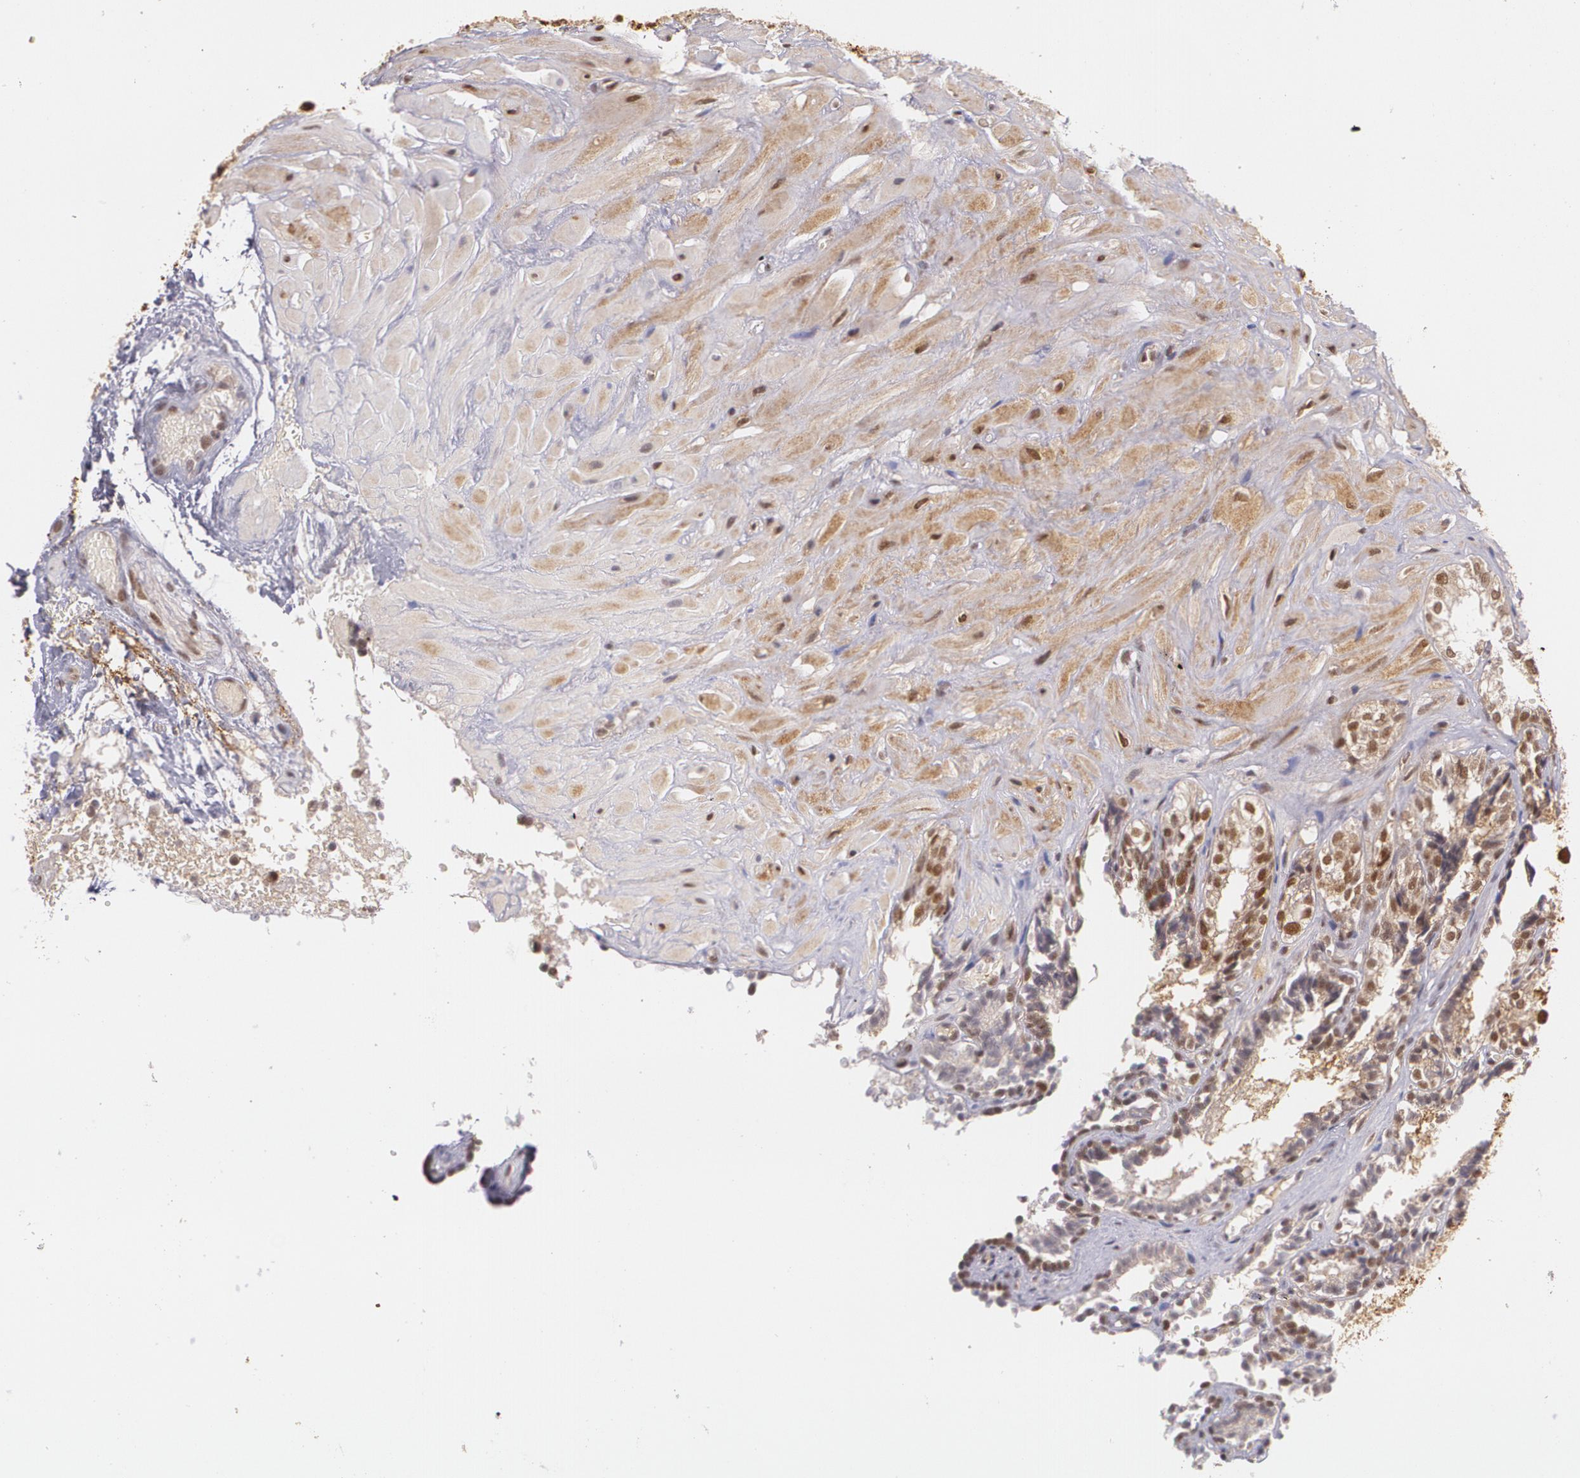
{"staining": {"intensity": "moderate", "quantity": "25%-75%", "location": "cytoplasmic/membranous,nuclear"}, "tissue": "seminal vesicle", "cell_type": "Glandular cells", "image_type": "normal", "snomed": [{"axis": "morphology", "description": "Normal tissue, NOS"}, {"axis": "topography", "description": "Seminal veicle"}], "caption": "Moderate cytoplasmic/membranous,nuclear positivity for a protein is seen in approximately 25%-75% of glandular cells of normal seminal vesicle using immunohistochemistry (IHC).", "gene": "CUL2", "patient": {"sex": "male", "age": 26}}